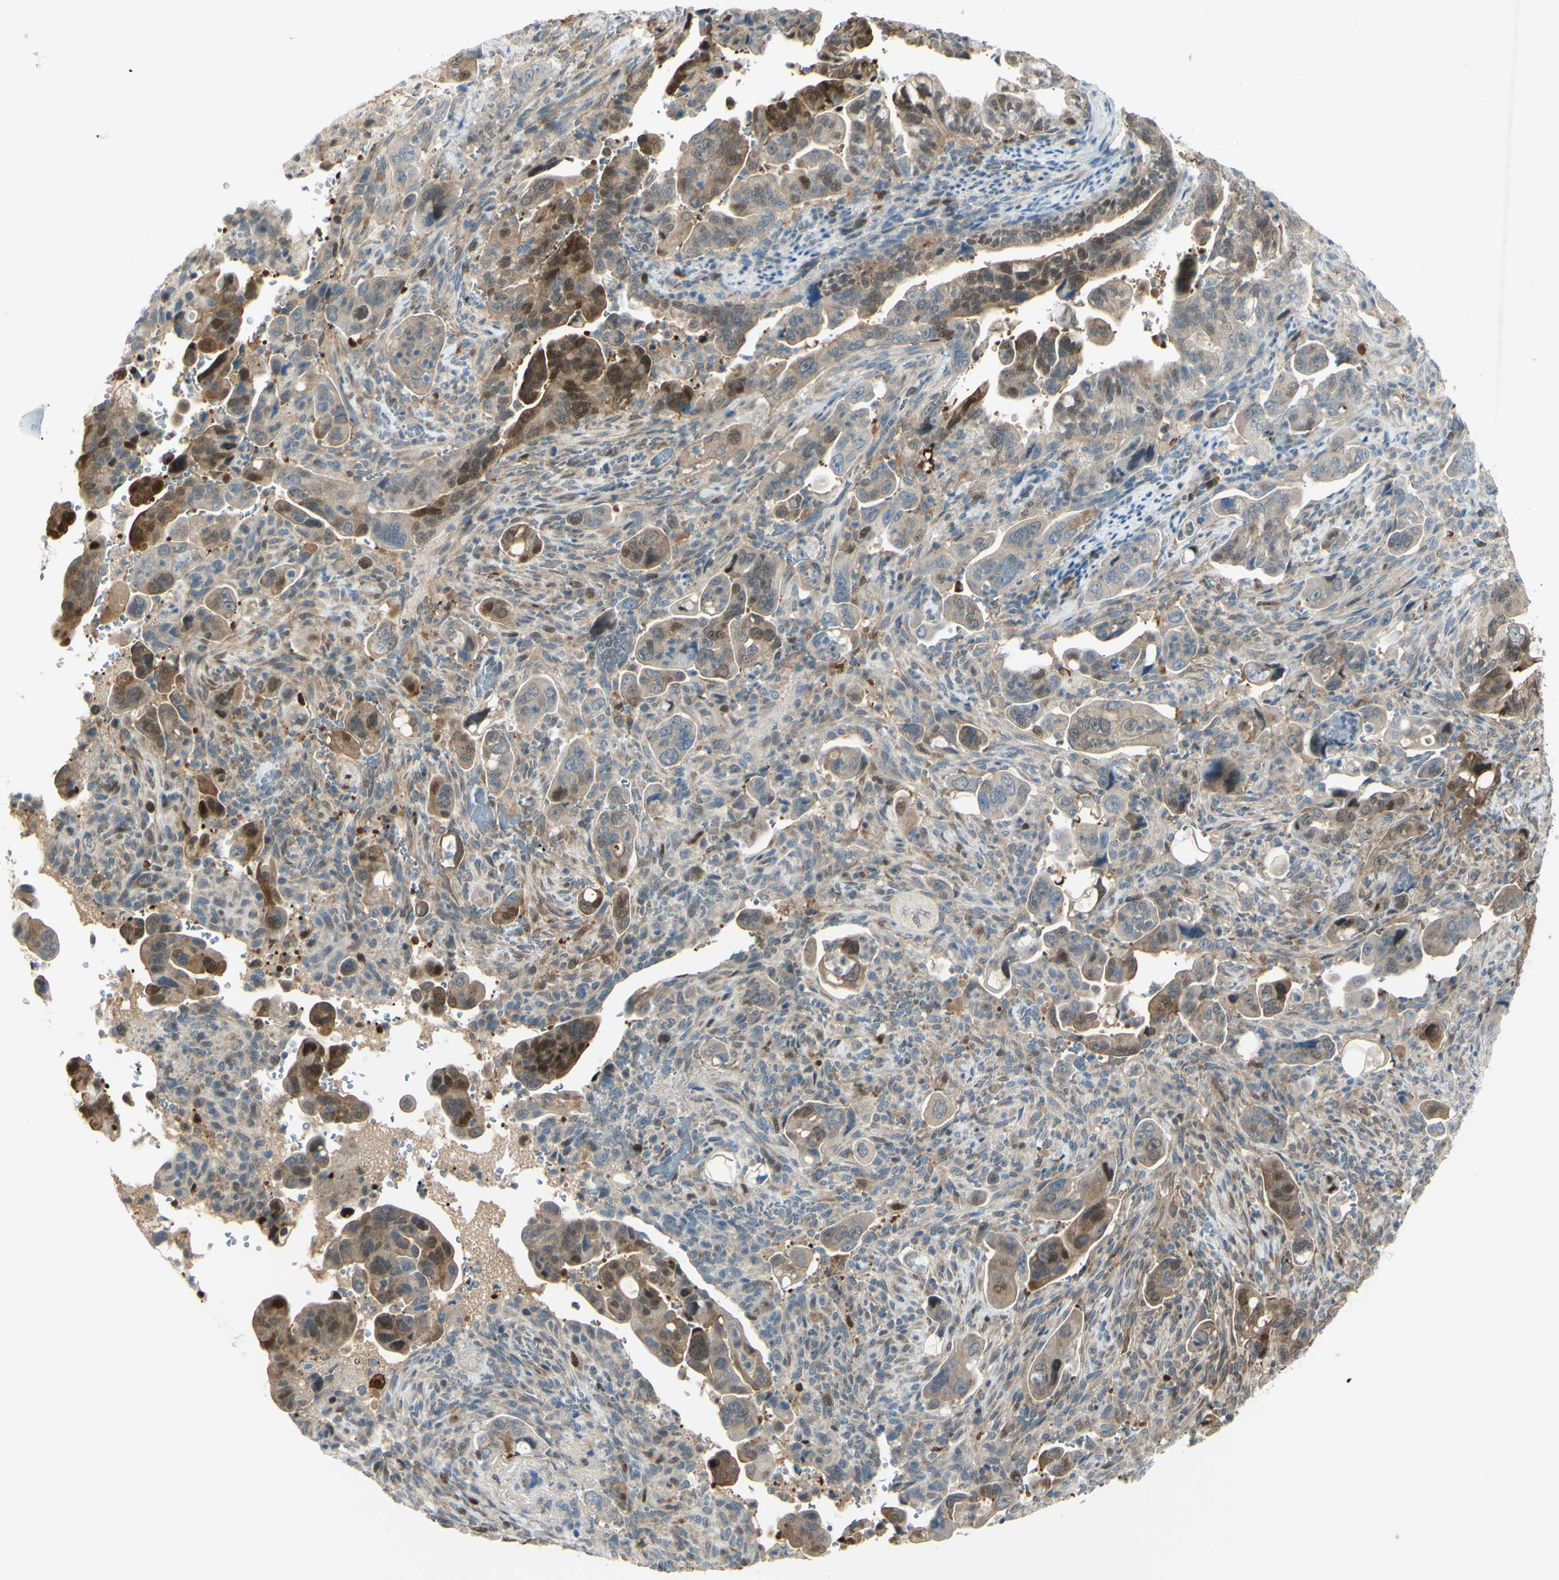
{"staining": {"intensity": "strong", "quantity": "<25%", "location": "nuclear"}, "tissue": "pancreatic cancer", "cell_type": "Tumor cells", "image_type": "cancer", "snomed": [{"axis": "morphology", "description": "Adenocarcinoma, NOS"}, {"axis": "topography", "description": "Pancreas"}], "caption": "Immunohistochemical staining of human pancreatic adenocarcinoma displays strong nuclear protein positivity in about <25% of tumor cells. (IHC, brightfield microscopy, high magnification).", "gene": "C1orf159", "patient": {"sex": "male", "age": 70}}